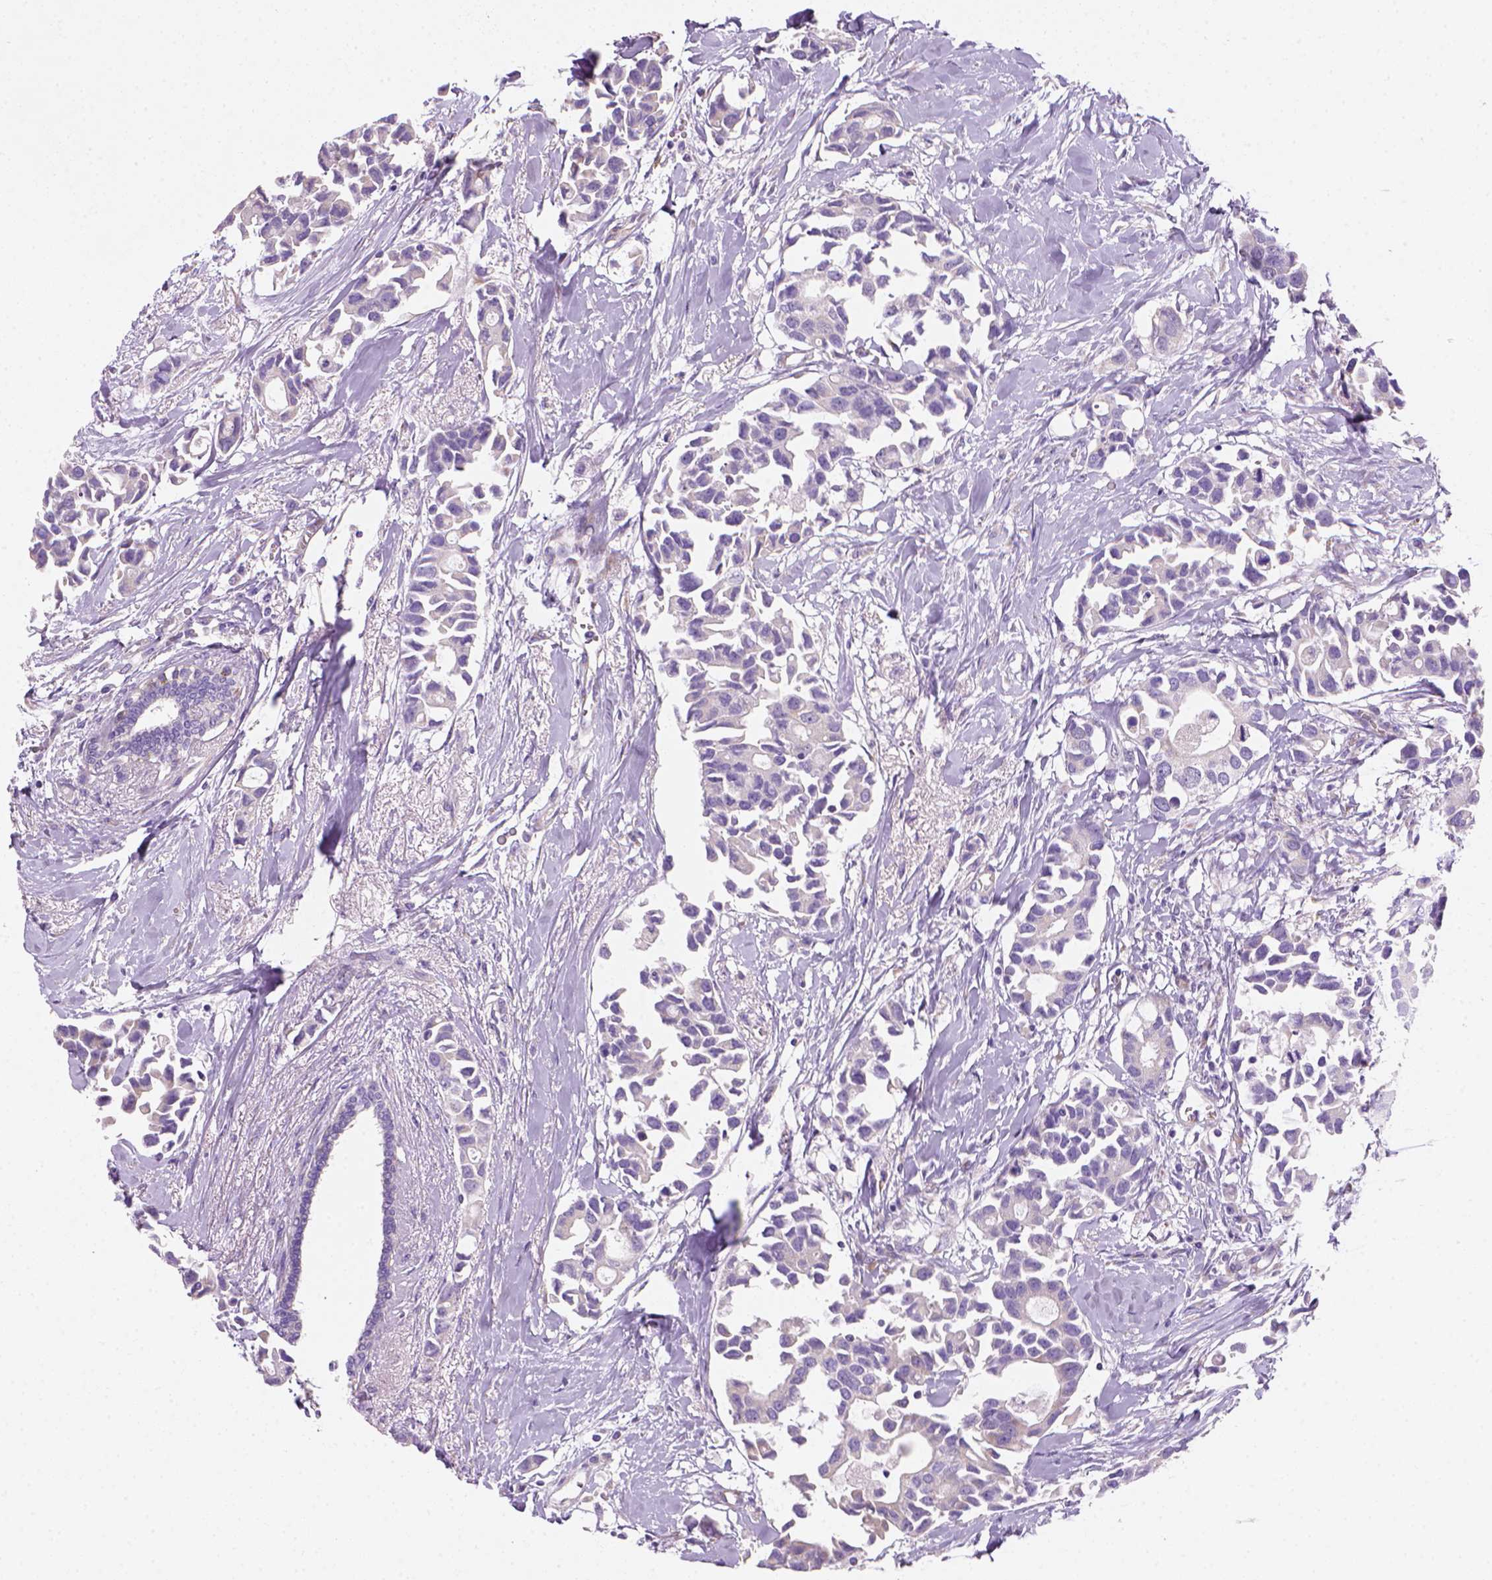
{"staining": {"intensity": "negative", "quantity": "none", "location": "none"}, "tissue": "breast cancer", "cell_type": "Tumor cells", "image_type": "cancer", "snomed": [{"axis": "morphology", "description": "Duct carcinoma"}, {"axis": "topography", "description": "Breast"}], "caption": "Human breast cancer stained for a protein using IHC demonstrates no expression in tumor cells.", "gene": "CES2", "patient": {"sex": "female", "age": 83}}